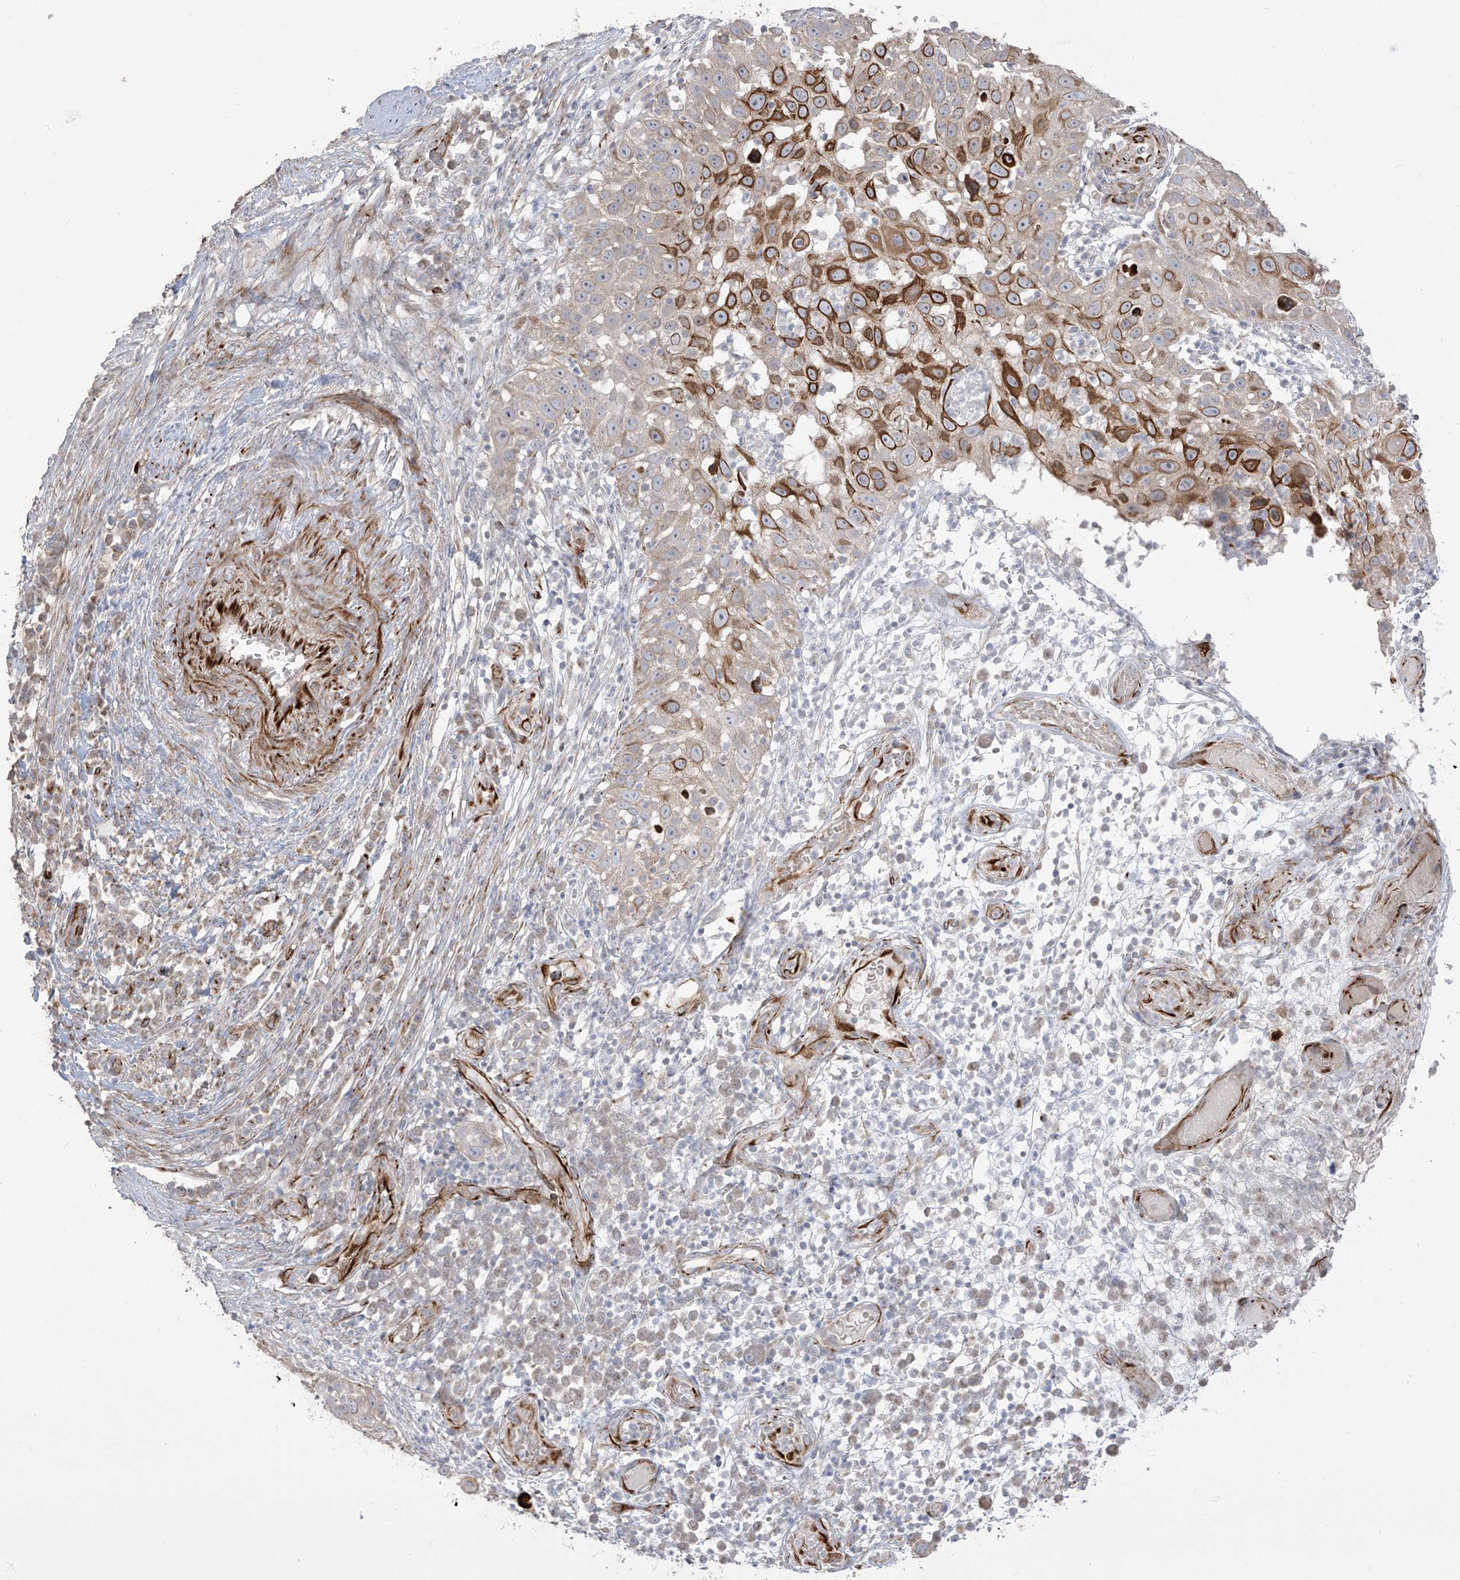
{"staining": {"intensity": "strong", "quantity": "<25%", "location": "cytoplasmic/membranous"}, "tissue": "skin cancer", "cell_type": "Tumor cells", "image_type": "cancer", "snomed": [{"axis": "morphology", "description": "Squamous cell carcinoma, NOS"}, {"axis": "topography", "description": "Skin"}], "caption": "DAB (3,3'-diaminobenzidine) immunohistochemical staining of human skin cancer demonstrates strong cytoplasmic/membranous protein positivity in about <25% of tumor cells.", "gene": "DCDC2", "patient": {"sex": "female", "age": 44}}